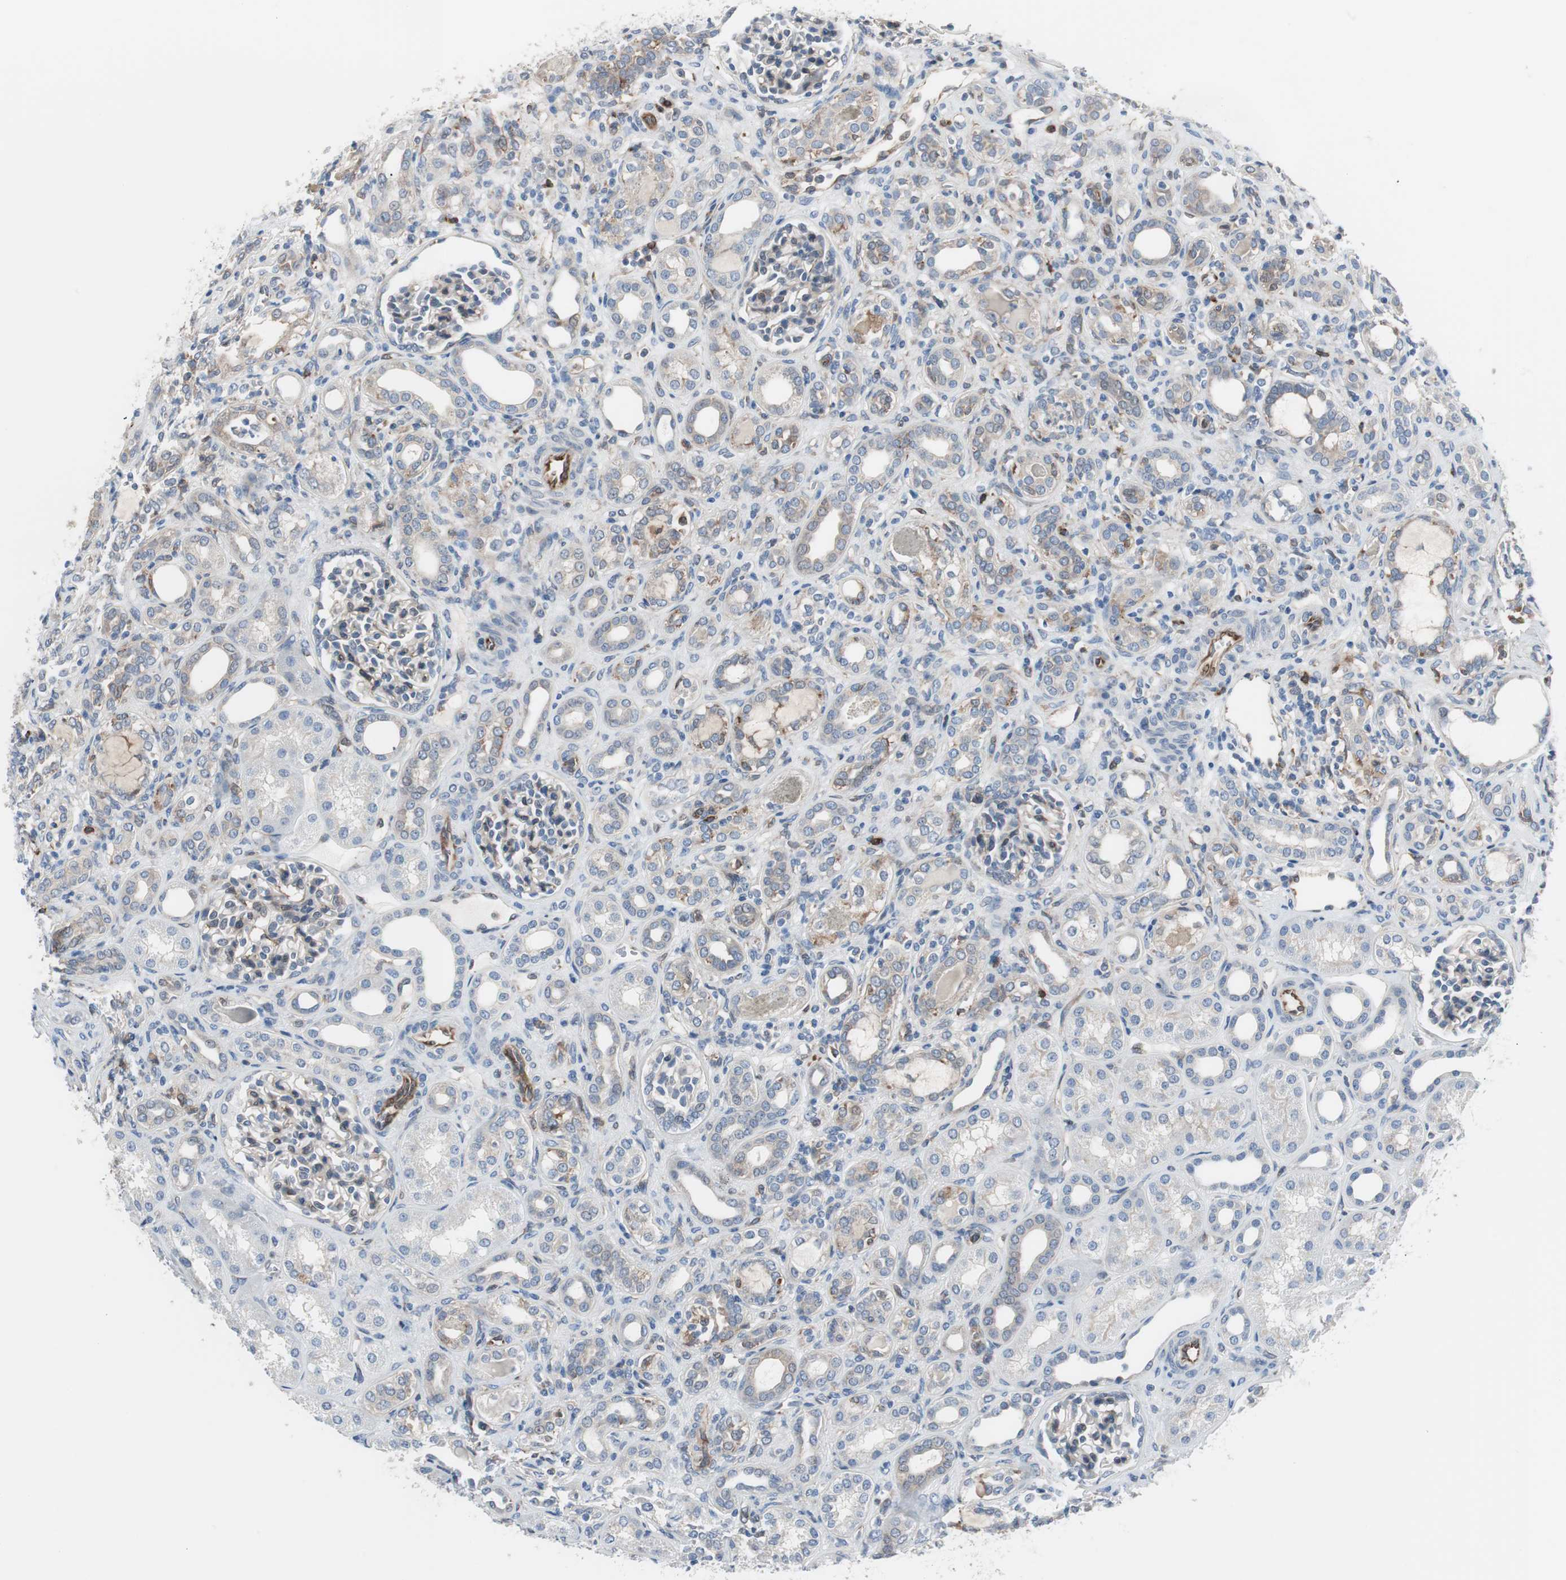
{"staining": {"intensity": "moderate", "quantity": "<25%", "location": "cytoplasmic/membranous"}, "tissue": "kidney", "cell_type": "Cells in glomeruli", "image_type": "normal", "snomed": [{"axis": "morphology", "description": "Normal tissue, NOS"}, {"axis": "topography", "description": "Kidney"}], "caption": "This image displays unremarkable kidney stained with immunohistochemistry to label a protein in brown. The cytoplasmic/membranous of cells in glomeruli show moderate positivity for the protein. Nuclei are counter-stained blue.", "gene": "SWAP70", "patient": {"sex": "male", "age": 7}}